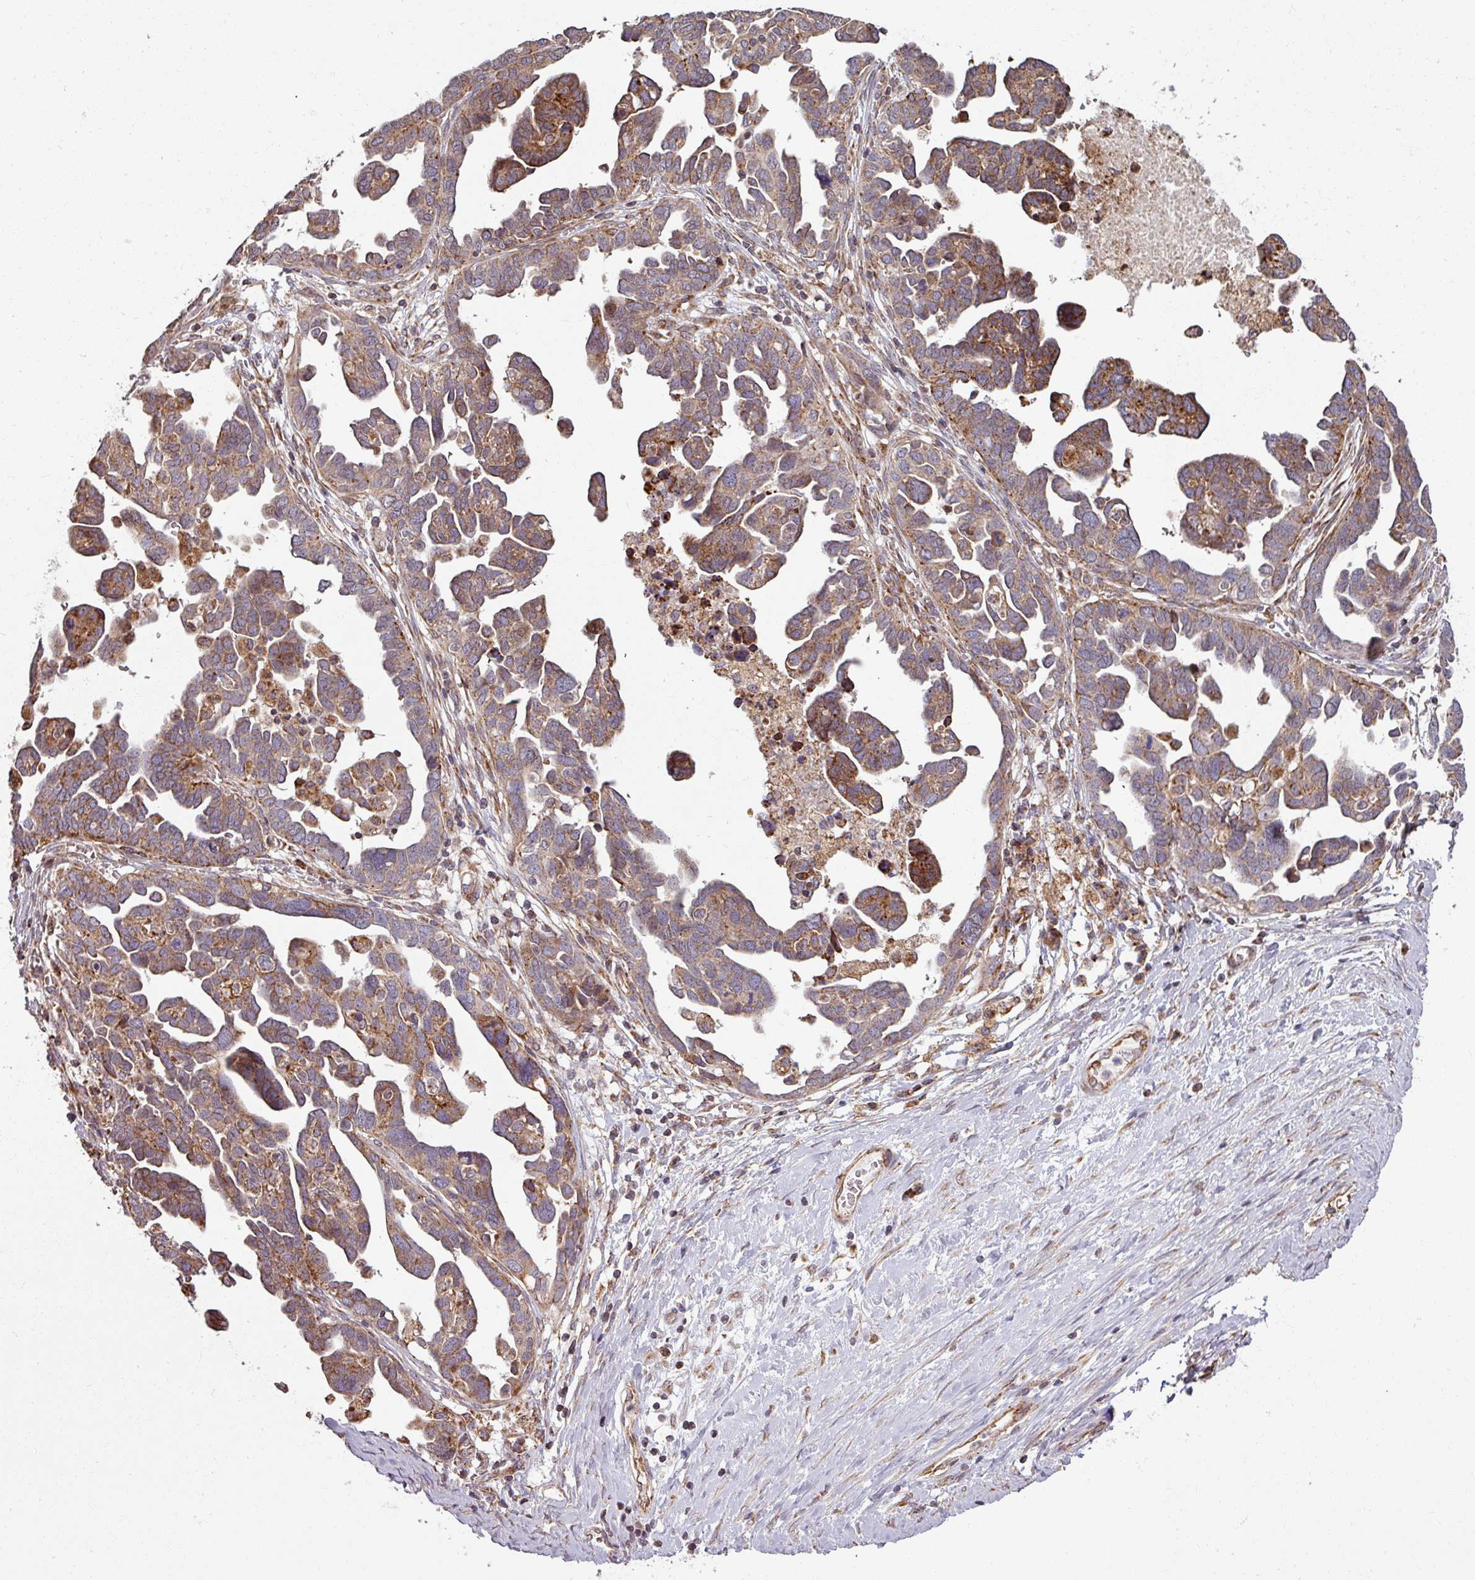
{"staining": {"intensity": "moderate", "quantity": ">75%", "location": "cytoplasmic/membranous"}, "tissue": "ovarian cancer", "cell_type": "Tumor cells", "image_type": "cancer", "snomed": [{"axis": "morphology", "description": "Cystadenocarcinoma, serous, NOS"}, {"axis": "topography", "description": "Ovary"}], "caption": "Human serous cystadenocarcinoma (ovarian) stained for a protein (brown) reveals moderate cytoplasmic/membranous positive positivity in approximately >75% of tumor cells.", "gene": "MAGT1", "patient": {"sex": "female", "age": 54}}